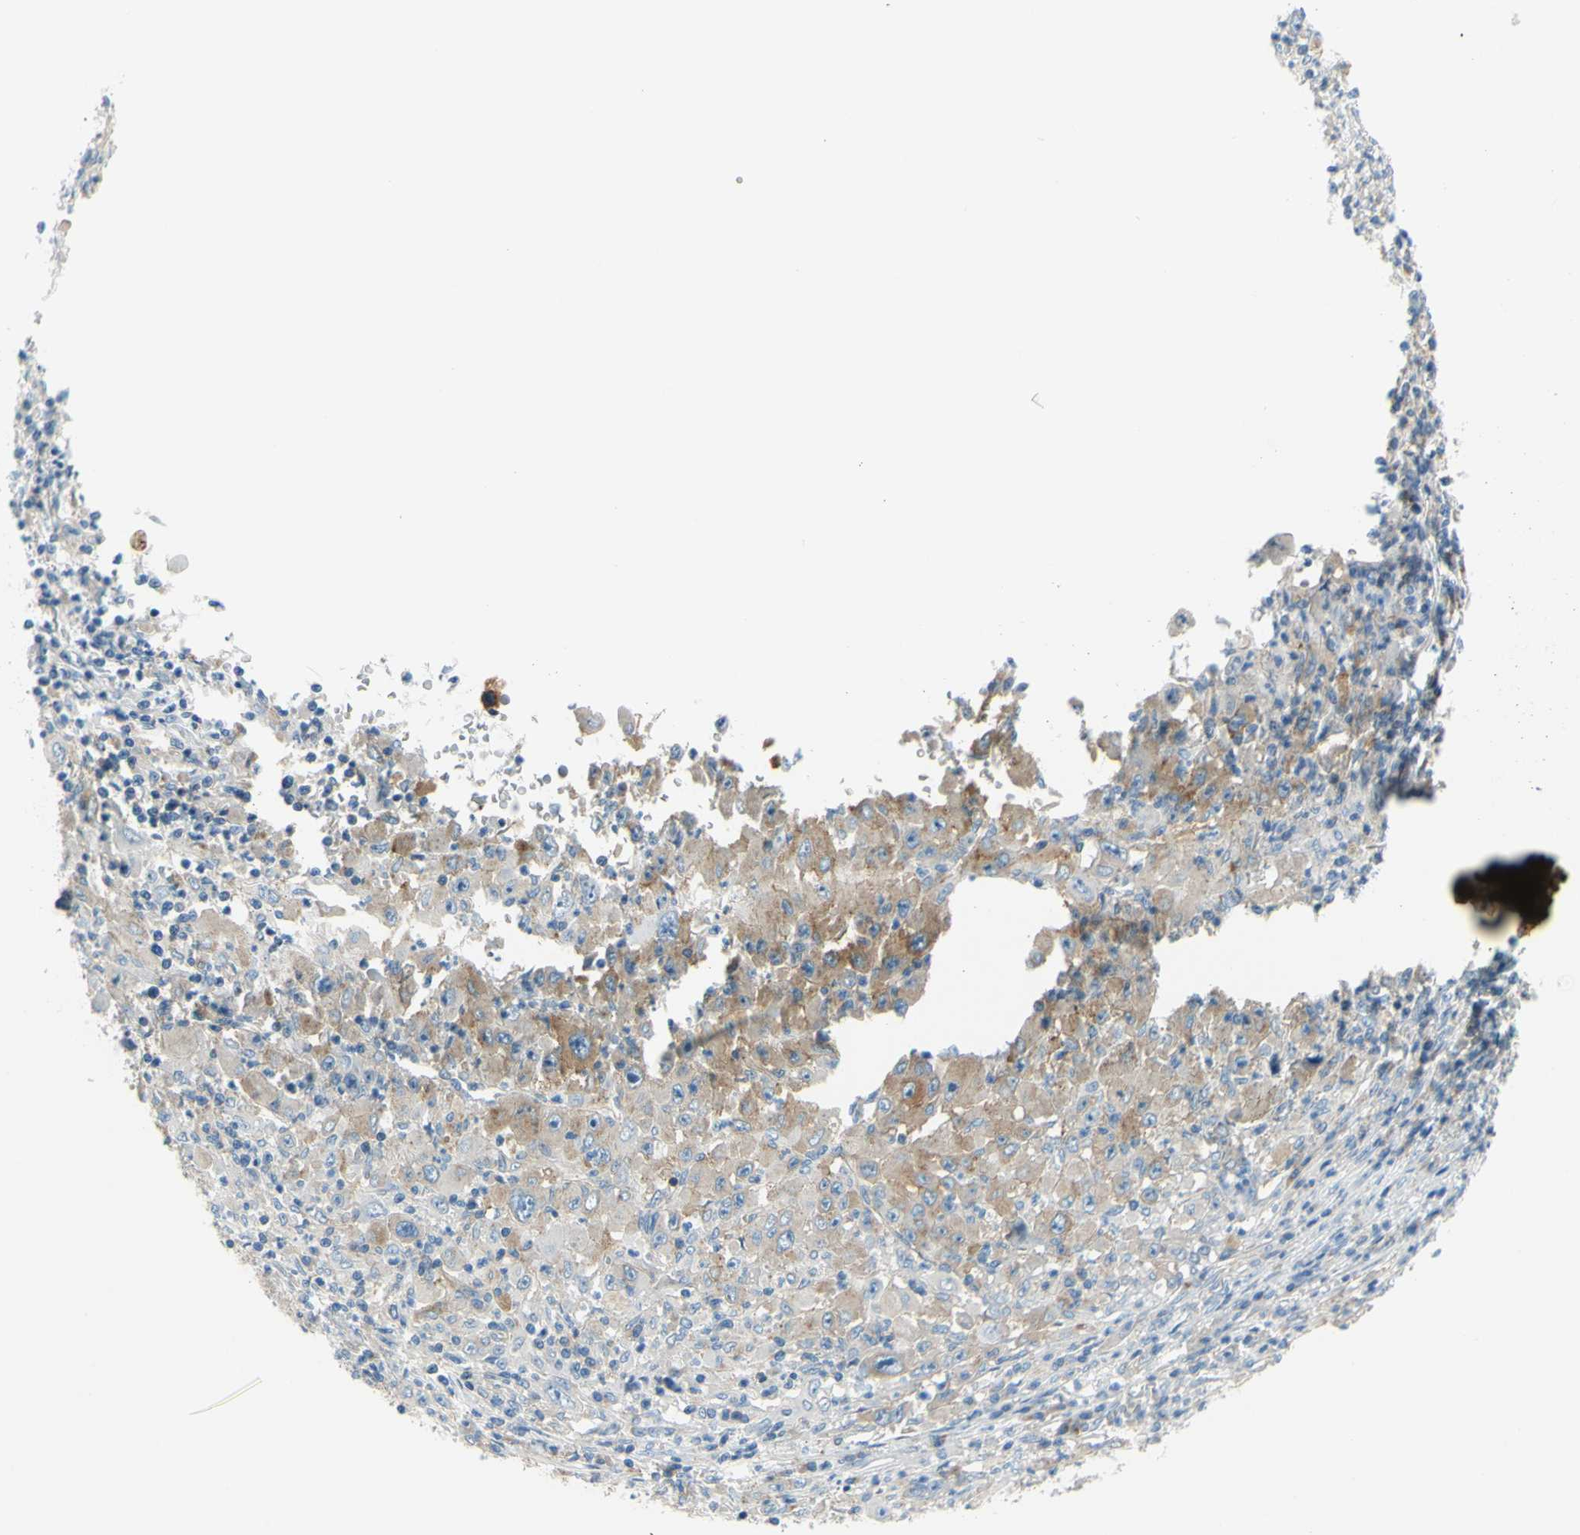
{"staining": {"intensity": "moderate", "quantity": ">75%", "location": "cytoplasmic/membranous"}, "tissue": "melanoma", "cell_type": "Tumor cells", "image_type": "cancer", "snomed": [{"axis": "morphology", "description": "Malignant melanoma, Metastatic site"}, {"axis": "topography", "description": "Skin"}], "caption": "Melanoma stained for a protein demonstrates moderate cytoplasmic/membranous positivity in tumor cells.", "gene": "FRMD4B", "patient": {"sex": "female", "age": 56}}